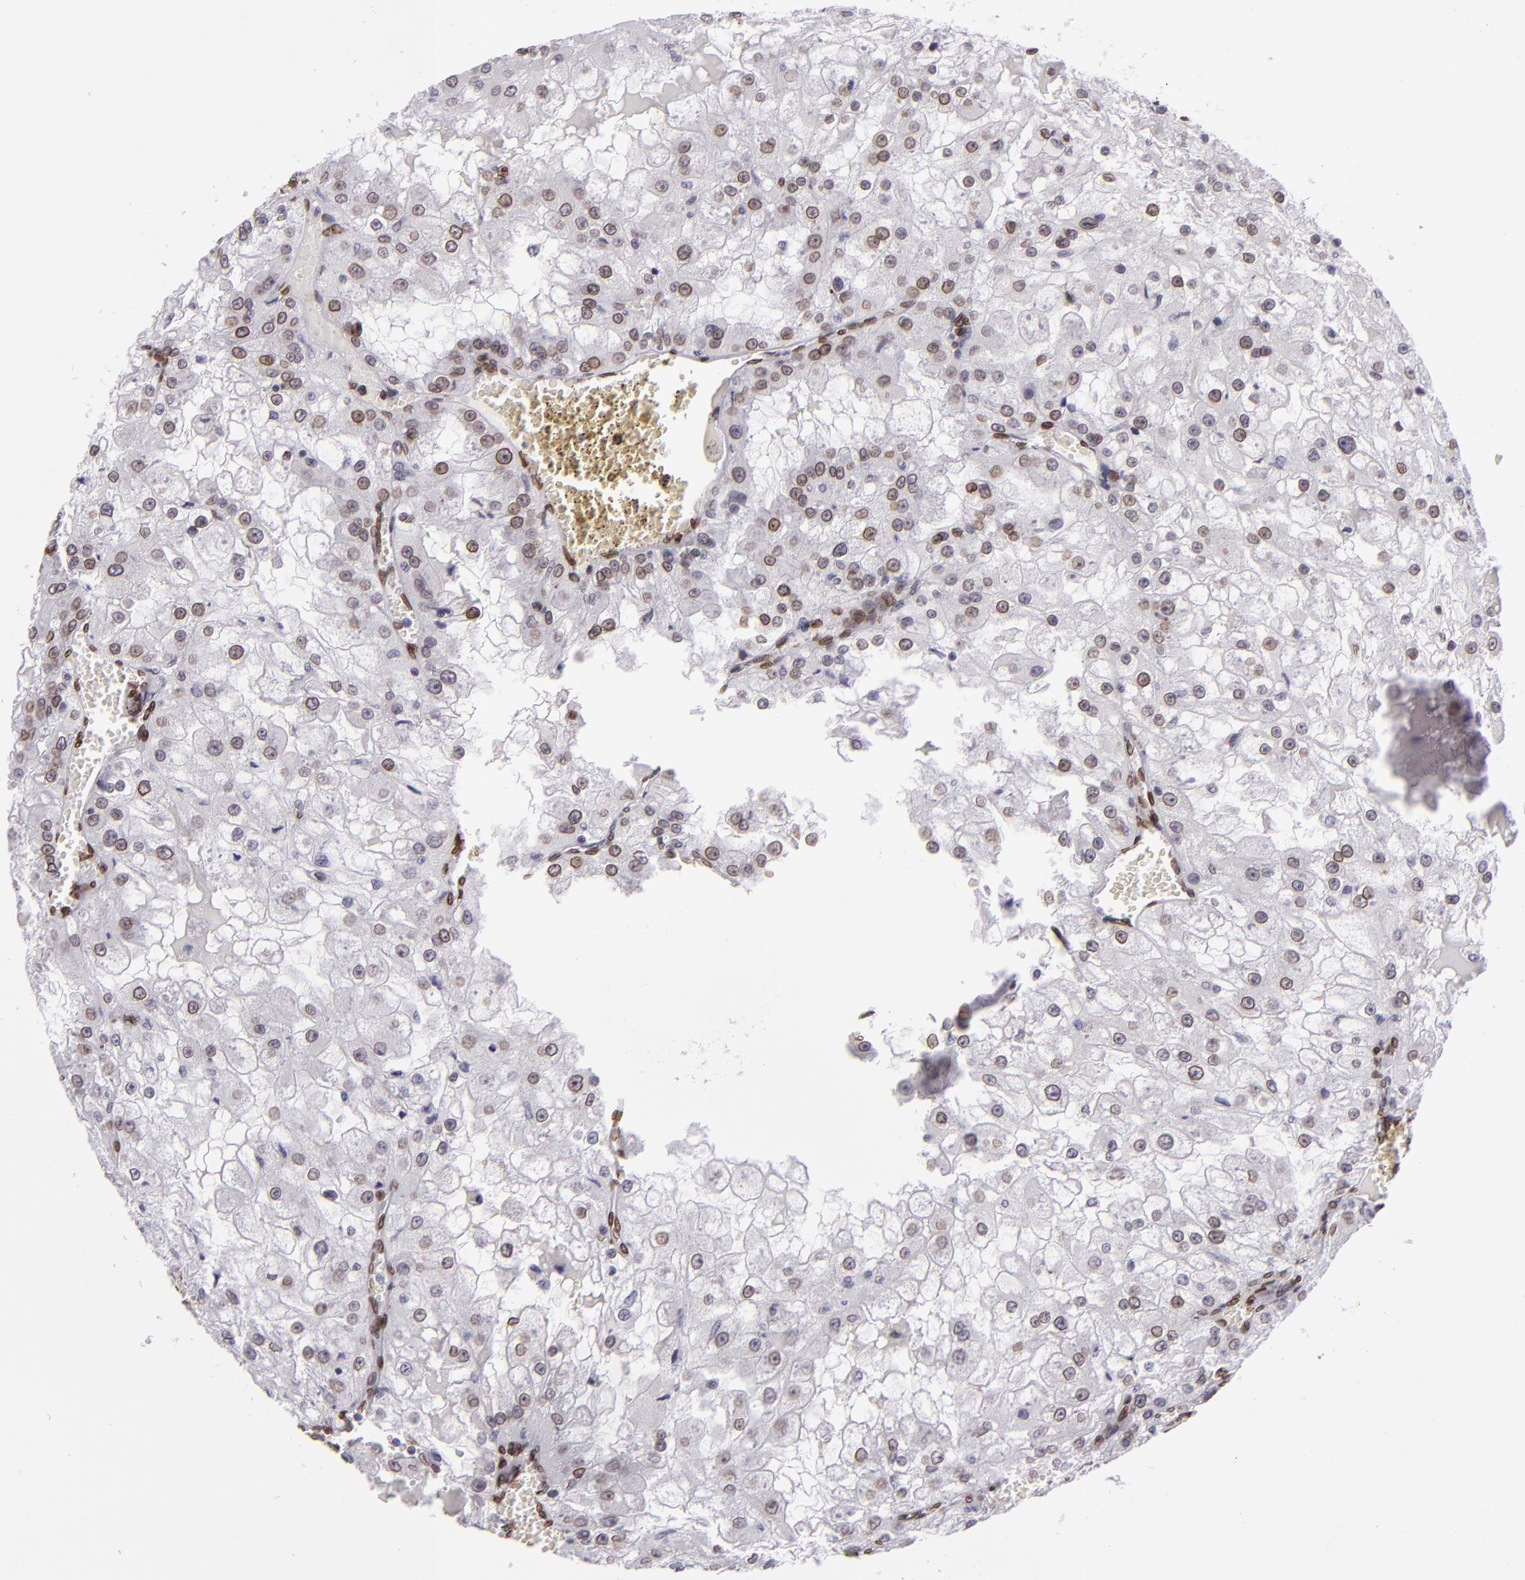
{"staining": {"intensity": "moderate", "quantity": "<25%", "location": "nuclear"}, "tissue": "renal cancer", "cell_type": "Tumor cells", "image_type": "cancer", "snomed": [{"axis": "morphology", "description": "Adenocarcinoma, NOS"}, {"axis": "topography", "description": "Kidney"}], "caption": "DAB (3,3'-diaminobenzidine) immunohistochemical staining of human renal cancer (adenocarcinoma) shows moderate nuclear protein positivity in about <25% of tumor cells.", "gene": "EMD", "patient": {"sex": "female", "age": 74}}